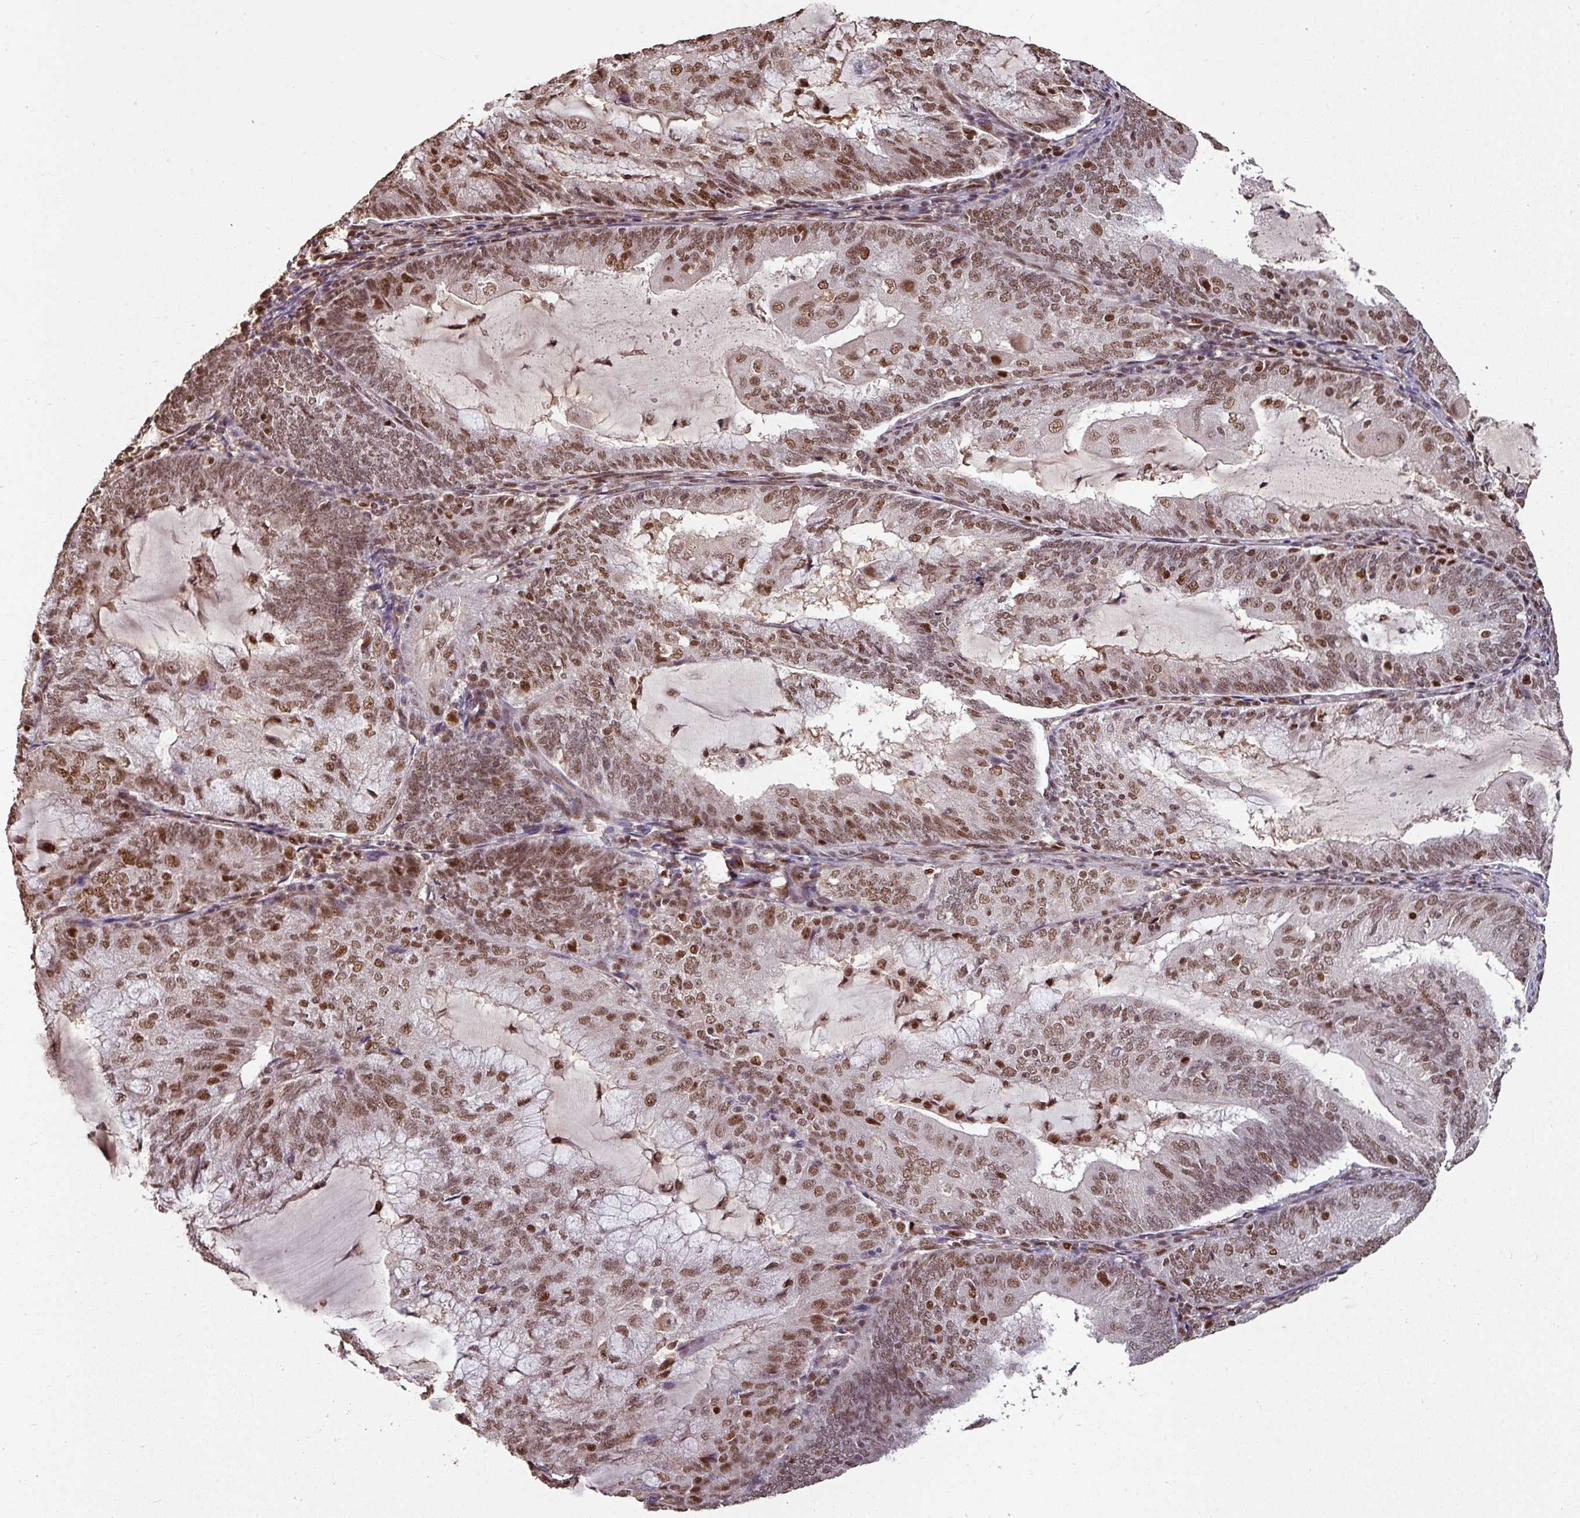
{"staining": {"intensity": "moderate", "quantity": ">75%", "location": "nuclear"}, "tissue": "endometrial cancer", "cell_type": "Tumor cells", "image_type": "cancer", "snomed": [{"axis": "morphology", "description": "Adenocarcinoma, NOS"}, {"axis": "topography", "description": "Endometrium"}], "caption": "There is medium levels of moderate nuclear staining in tumor cells of endometrial cancer (adenocarcinoma), as demonstrated by immunohistochemical staining (brown color).", "gene": "POLD1", "patient": {"sex": "female", "age": 81}}